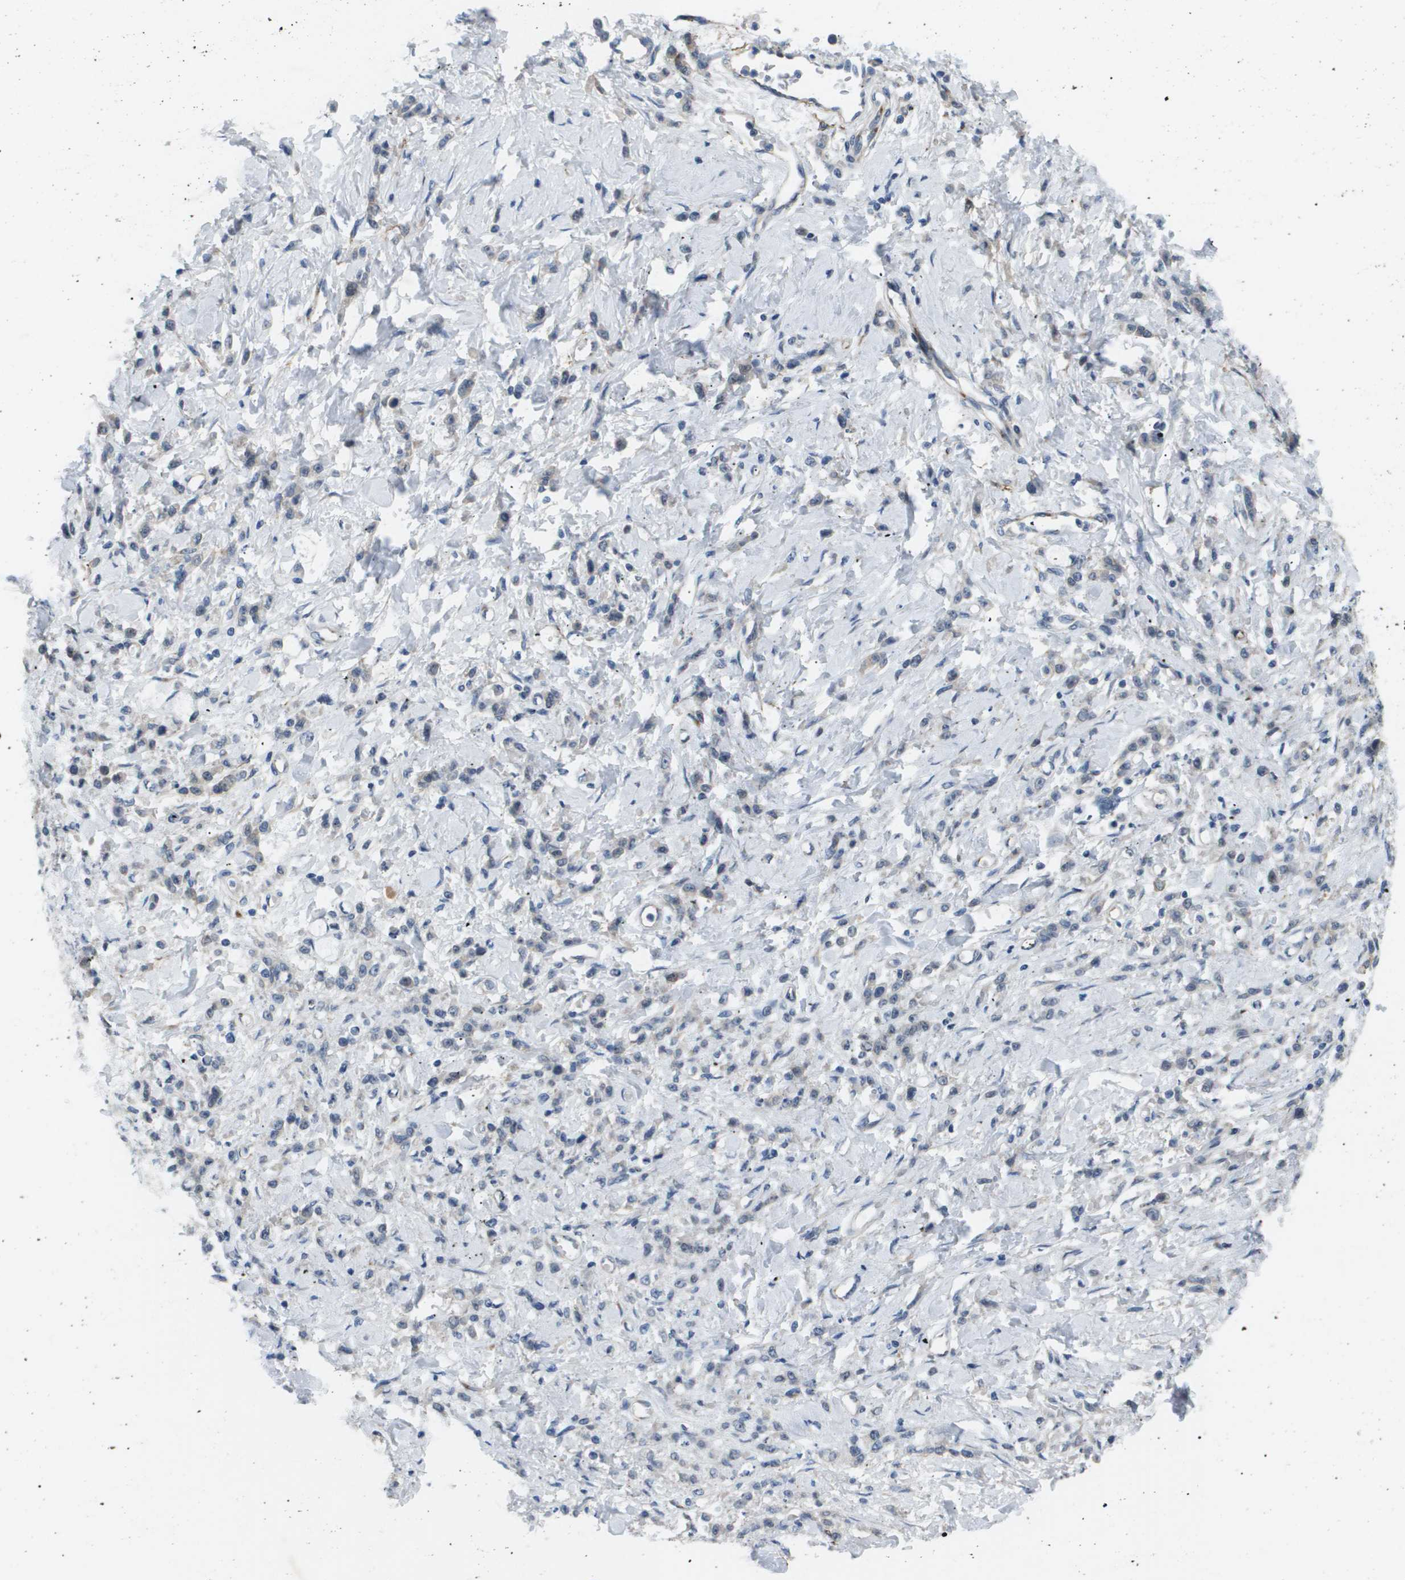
{"staining": {"intensity": "negative", "quantity": "none", "location": "none"}, "tissue": "stomach cancer", "cell_type": "Tumor cells", "image_type": "cancer", "snomed": [{"axis": "morphology", "description": "Normal tissue, NOS"}, {"axis": "morphology", "description": "Adenocarcinoma, NOS"}, {"axis": "topography", "description": "Stomach"}], "caption": "Stomach cancer (adenocarcinoma) was stained to show a protein in brown. There is no significant positivity in tumor cells.", "gene": "OTUD5", "patient": {"sex": "male", "age": 82}}